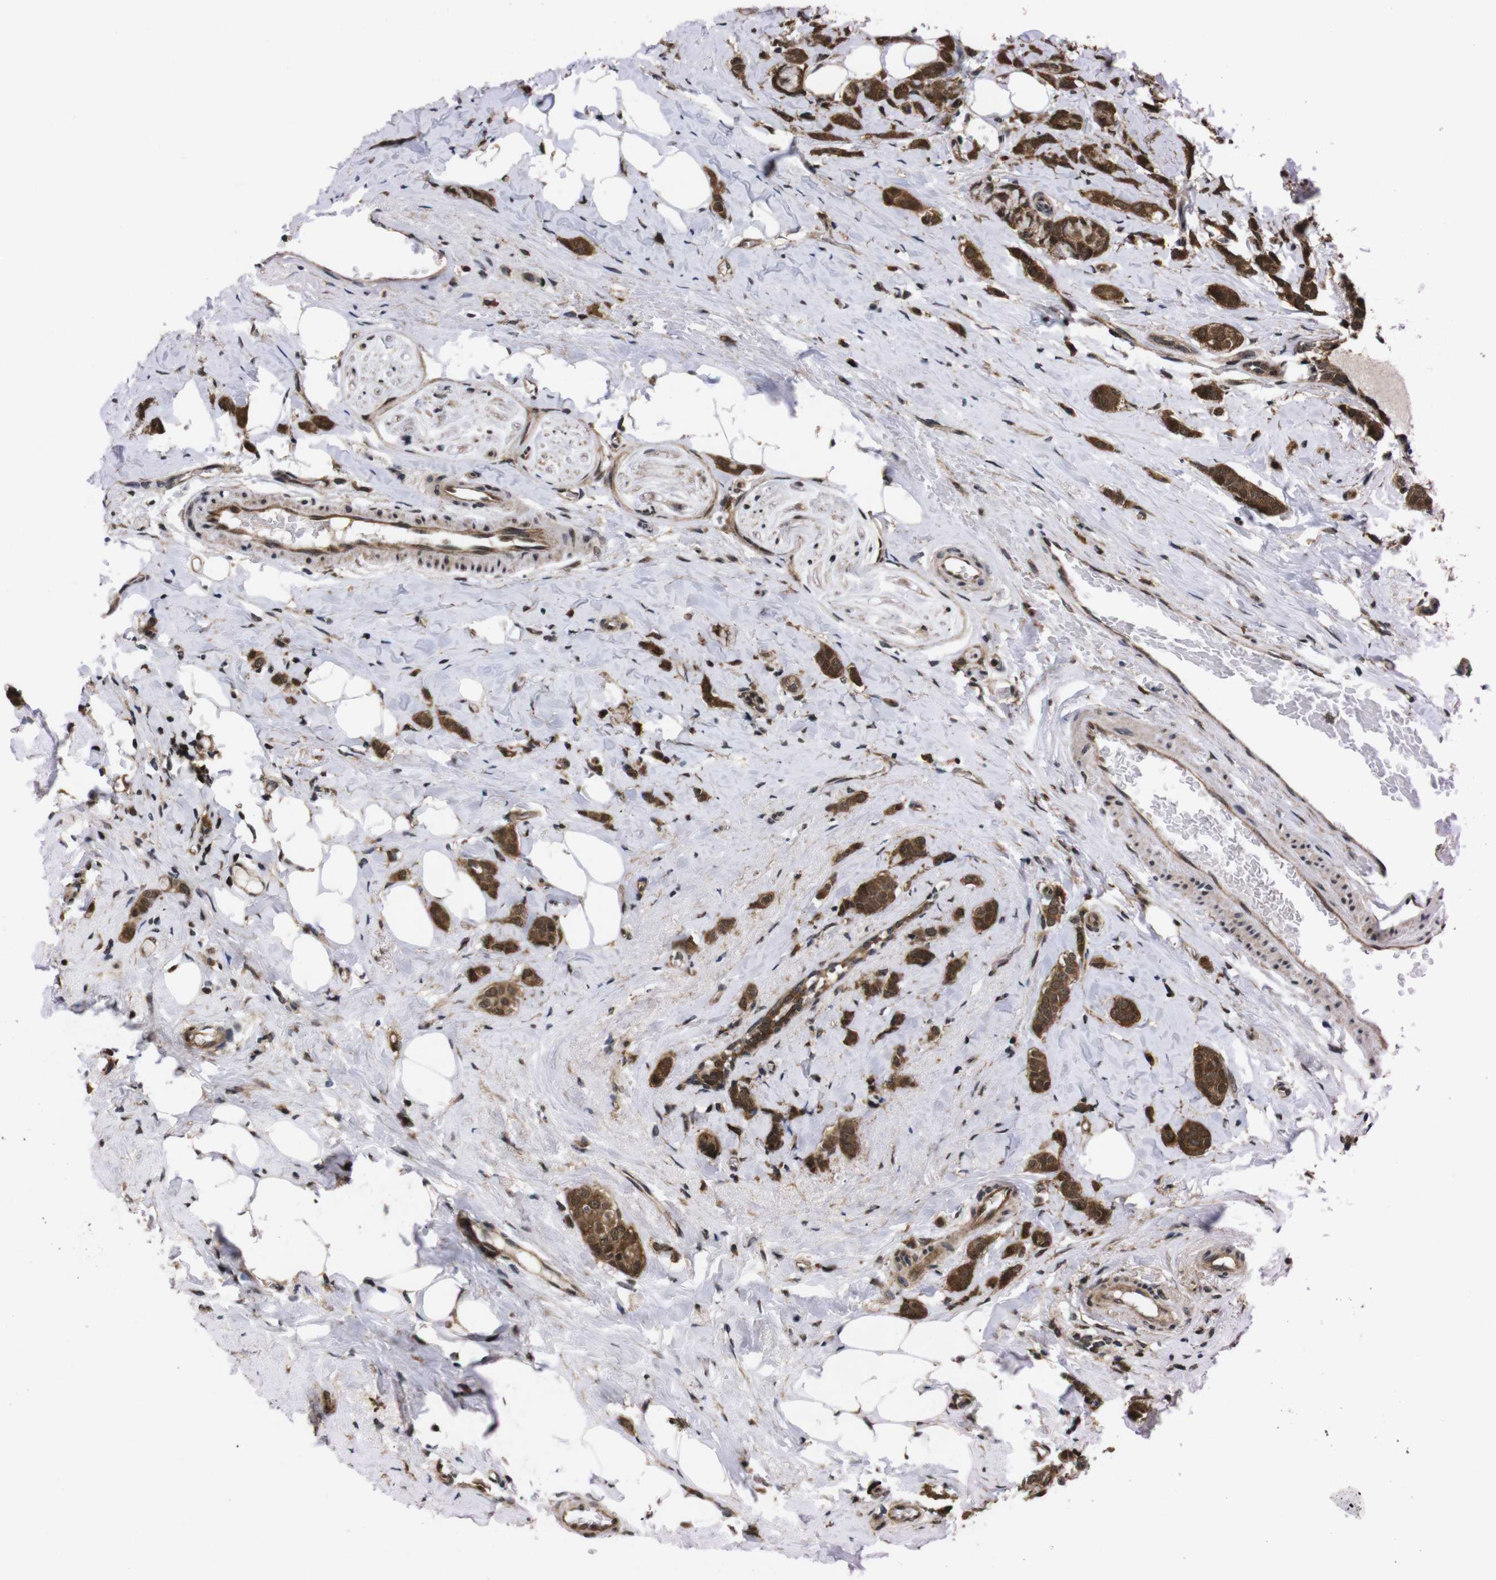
{"staining": {"intensity": "strong", "quantity": ">75%", "location": "cytoplasmic/membranous,nuclear"}, "tissue": "breast cancer", "cell_type": "Tumor cells", "image_type": "cancer", "snomed": [{"axis": "morphology", "description": "Lobular carcinoma"}, {"axis": "topography", "description": "Breast"}], "caption": "Breast cancer stained with a protein marker shows strong staining in tumor cells.", "gene": "UBQLN2", "patient": {"sex": "female", "age": 60}}